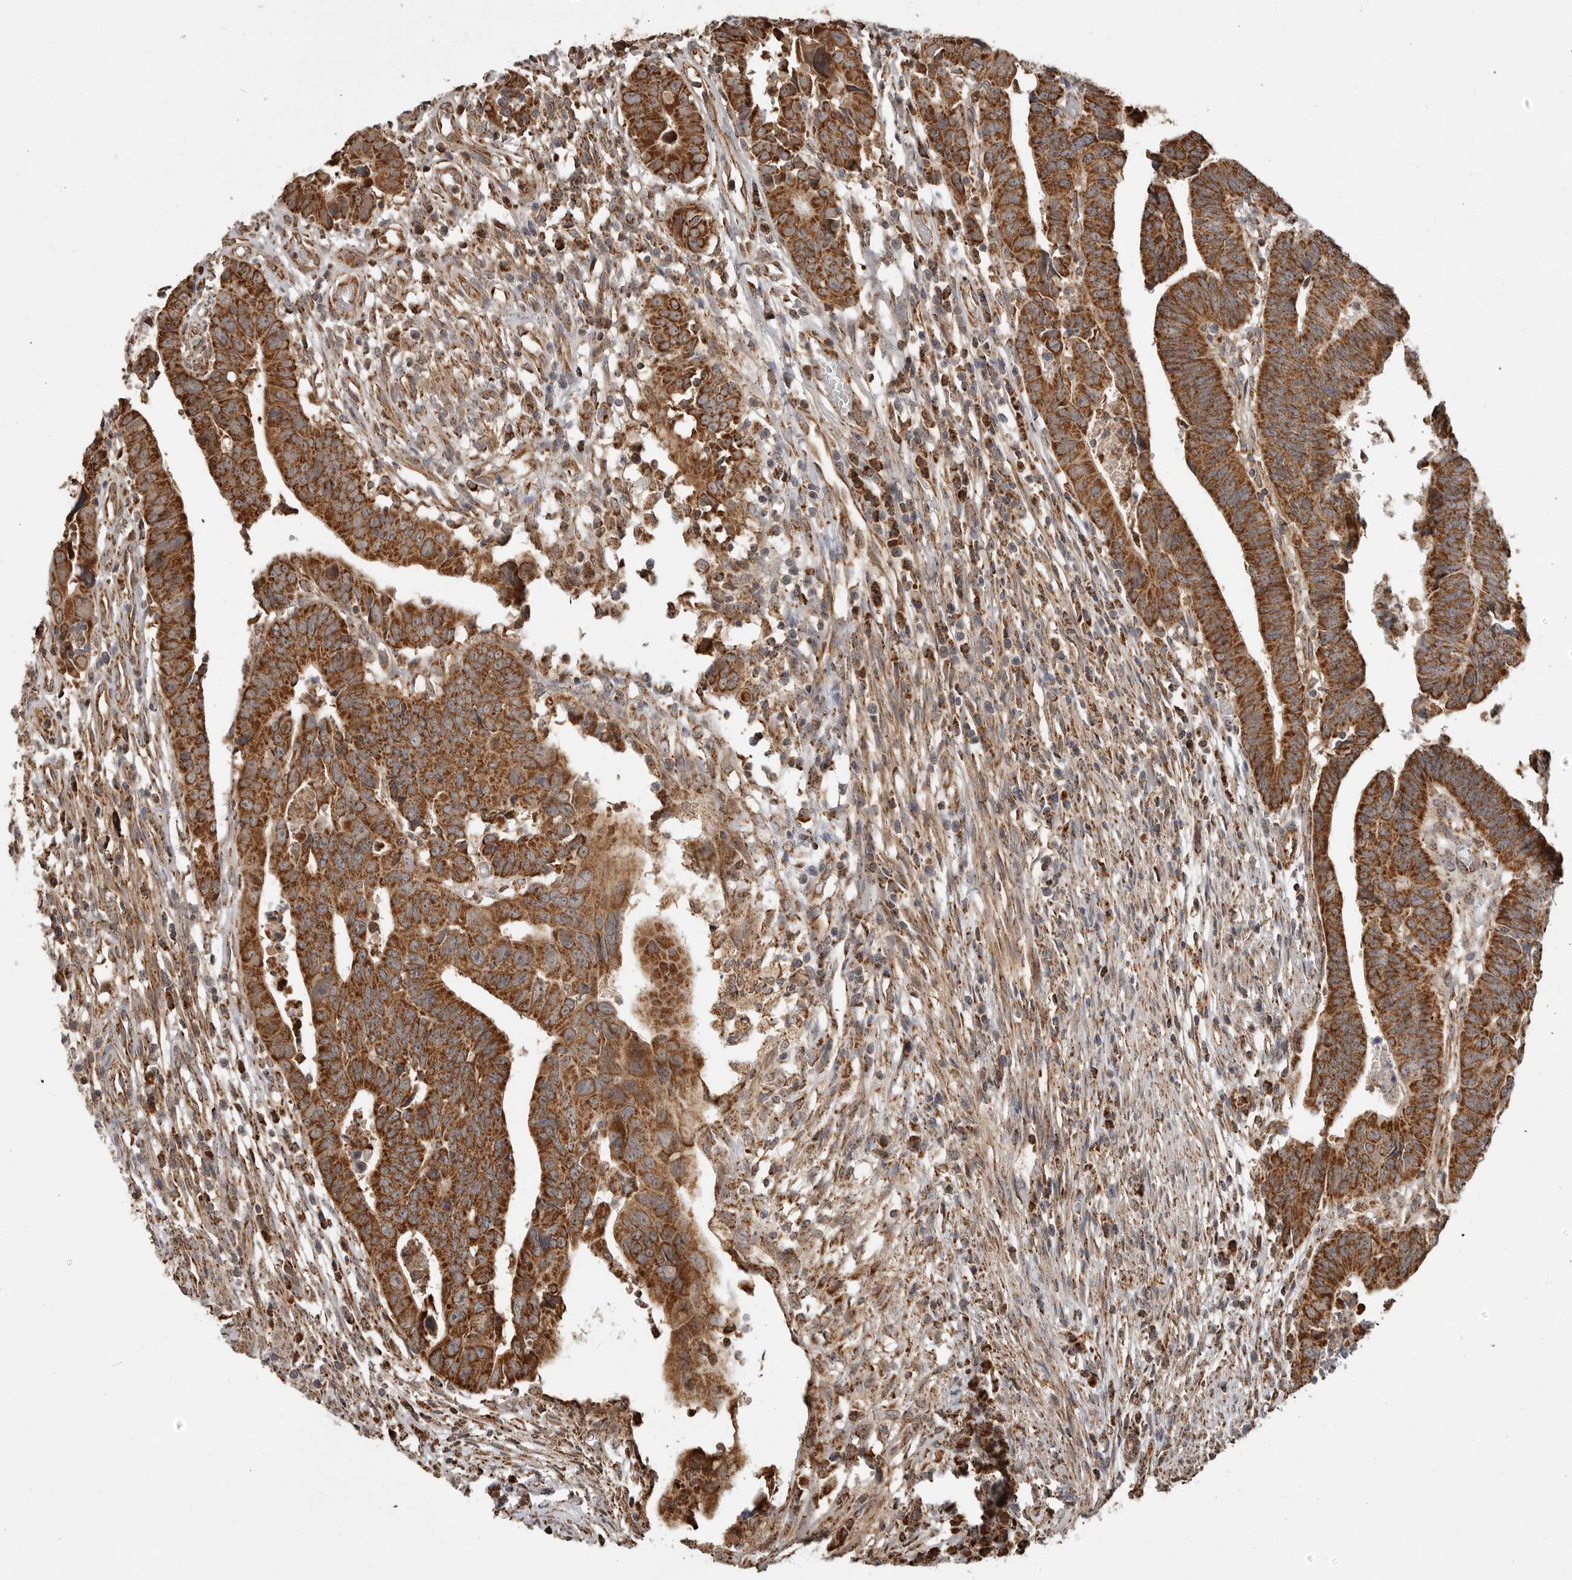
{"staining": {"intensity": "strong", "quantity": ">75%", "location": "cytoplasmic/membranous"}, "tissue": "colorectal cancer", "cell_type": "Tumor cells", "image_type": "cancer", "snomed": [{"axis": "morphology", "description": "Adenocarcinoma, NOS"}, {"axis": "topography", "description": "Rectum"}], "caption": "Approximately >75% of tumor cells in human colorectal adenocarcinoma display strong cytoplasmic/membranous protein positivity as visualized by brown immunohistochemical staining.", "gene": "GCNT2", "patient": {"sex": "female", "age": 65}}